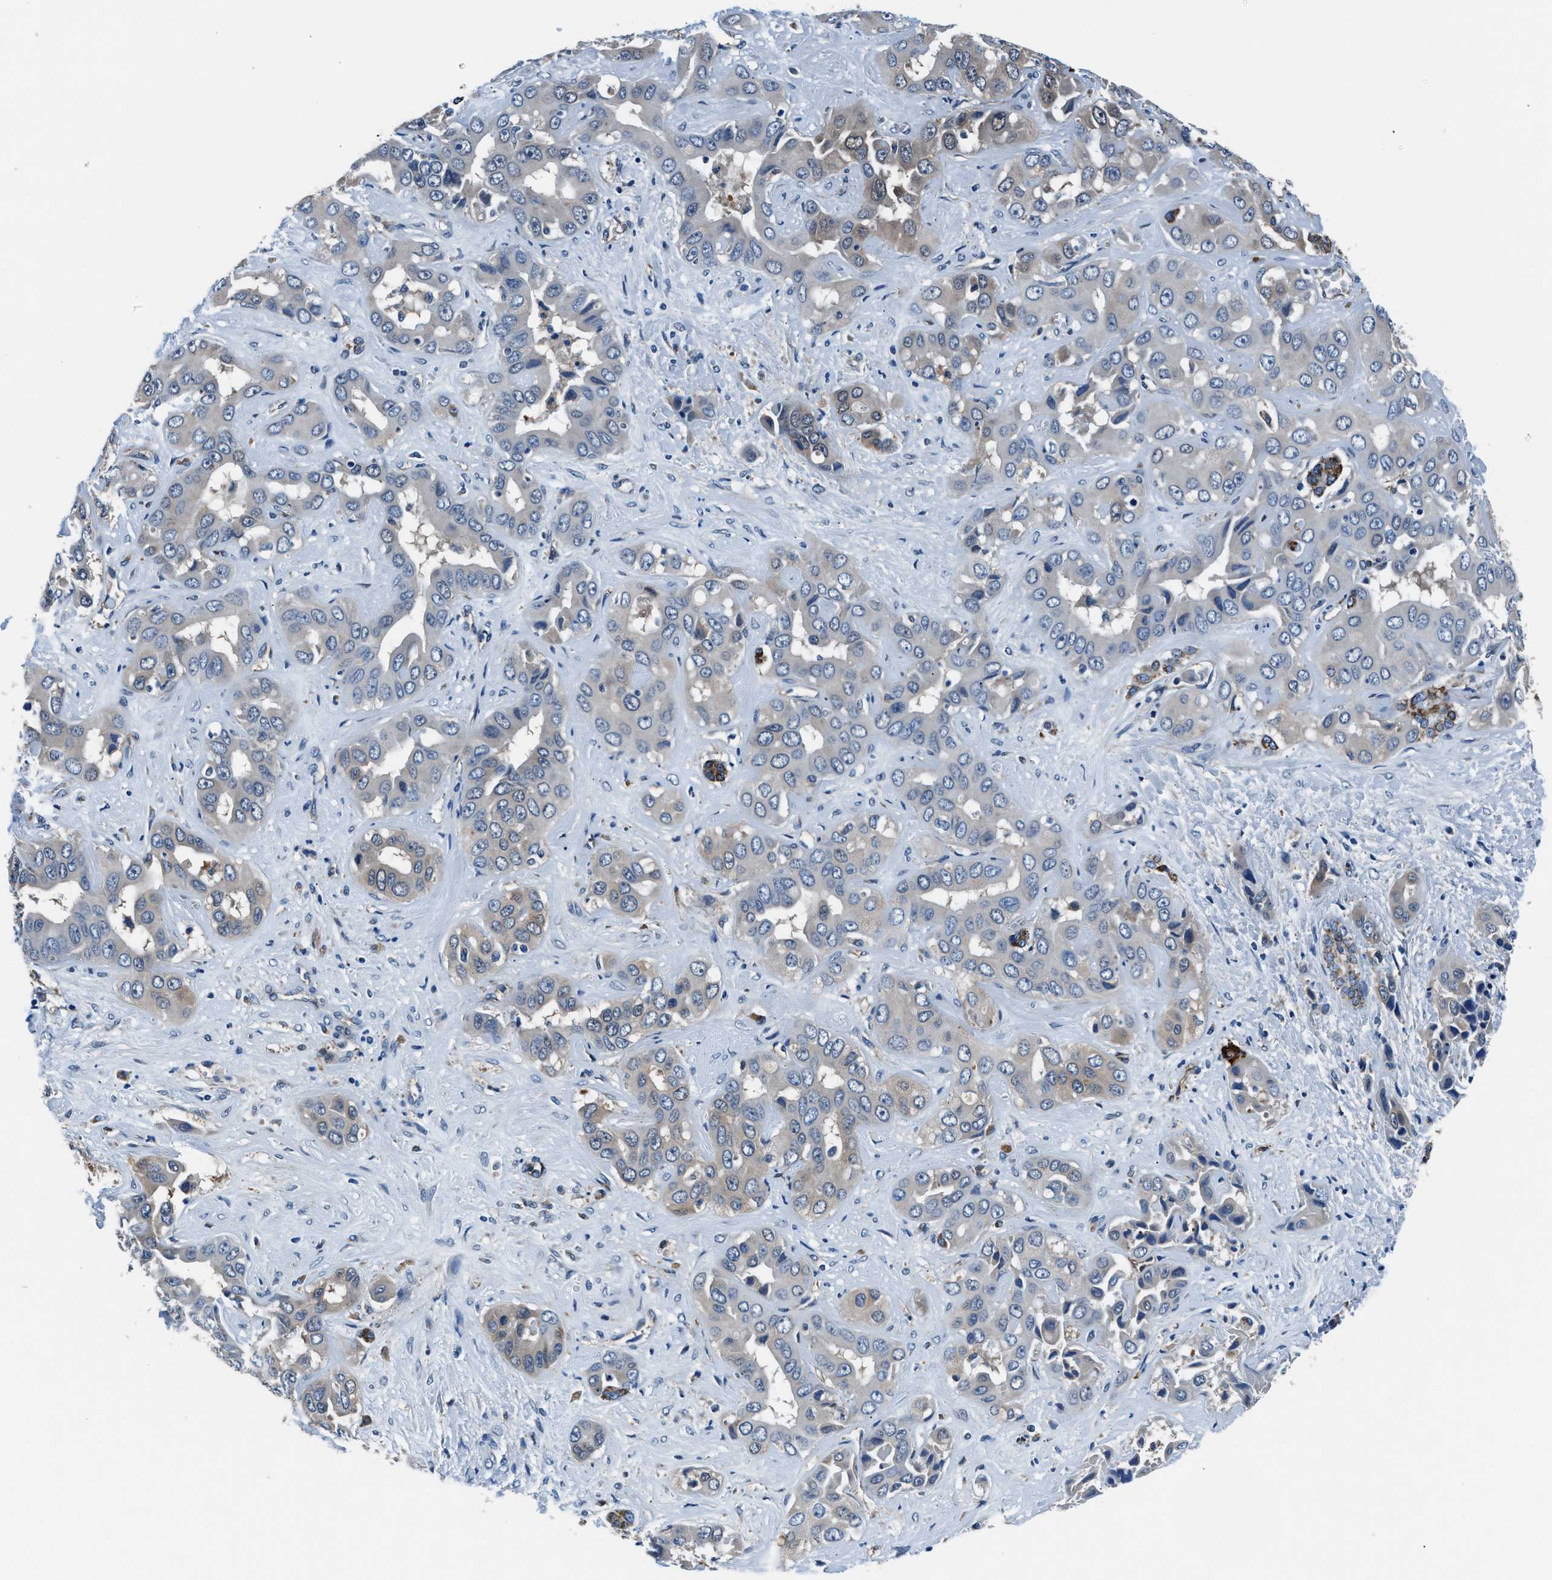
{"staining": {"intensity": "weak", "quantity": "<25%", "location": "cytoplasmic/membranous,nuclear"}, "tissue": "liver cancer", "cell_type": "Tumor cells", "image_type": "cancer", "snomed": [{"axis": "morphology", "description": "Cholangiocarcinoma"}, {"axis": "topography", "description": "Liver"}], "caption": "Immunohistochemical staining of human liver cancer (cholangiocarcinoma) demonstrates no significant staining in tumor cells. (DAB (3,3'-diaminobenzidine) immunohistochemistry with hematoxylin counter stain).", "gene": "PRTFDC1", "patient": {"sex": "female", "age": 52}}